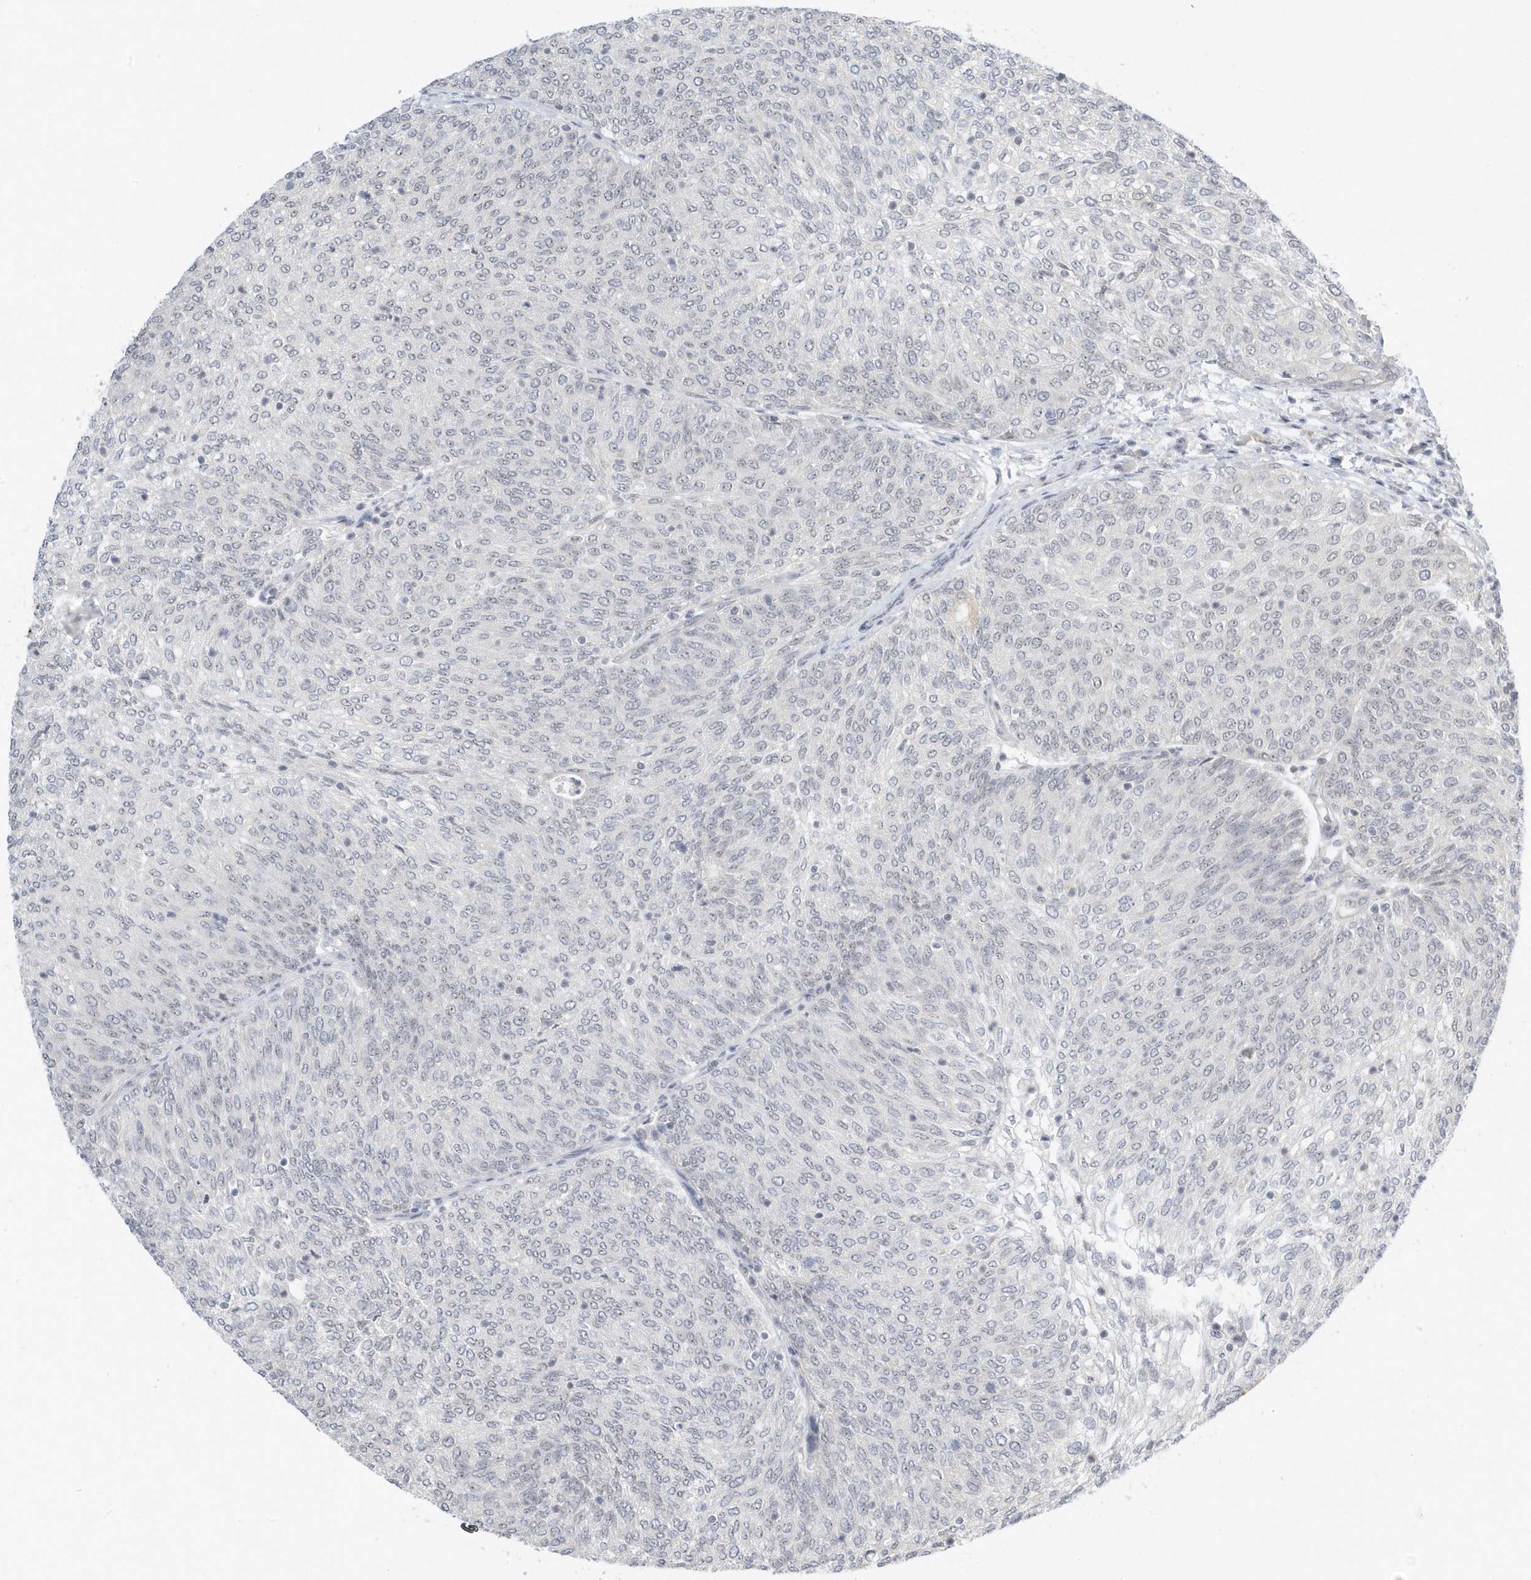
{"staining": {"intensity": "negative", "quantity": "none", "location": "none"}, "tissue": "urothelial cancer", "cell_type": "Tumor cells", "image_type": "cancer", "snomed": [{"axis": "morphology", "description": "Urothelial carcinoma, Low grade"}, {"axis": "topography", "description": "Urinary bladder"}], "caption": "A high-resolution image shows IHC staining of urothelial cancer, which exhibits no significant positivity in tumor cells.", "gene": "ZNF740", "patient": {"sex": "female", "age": 79}}